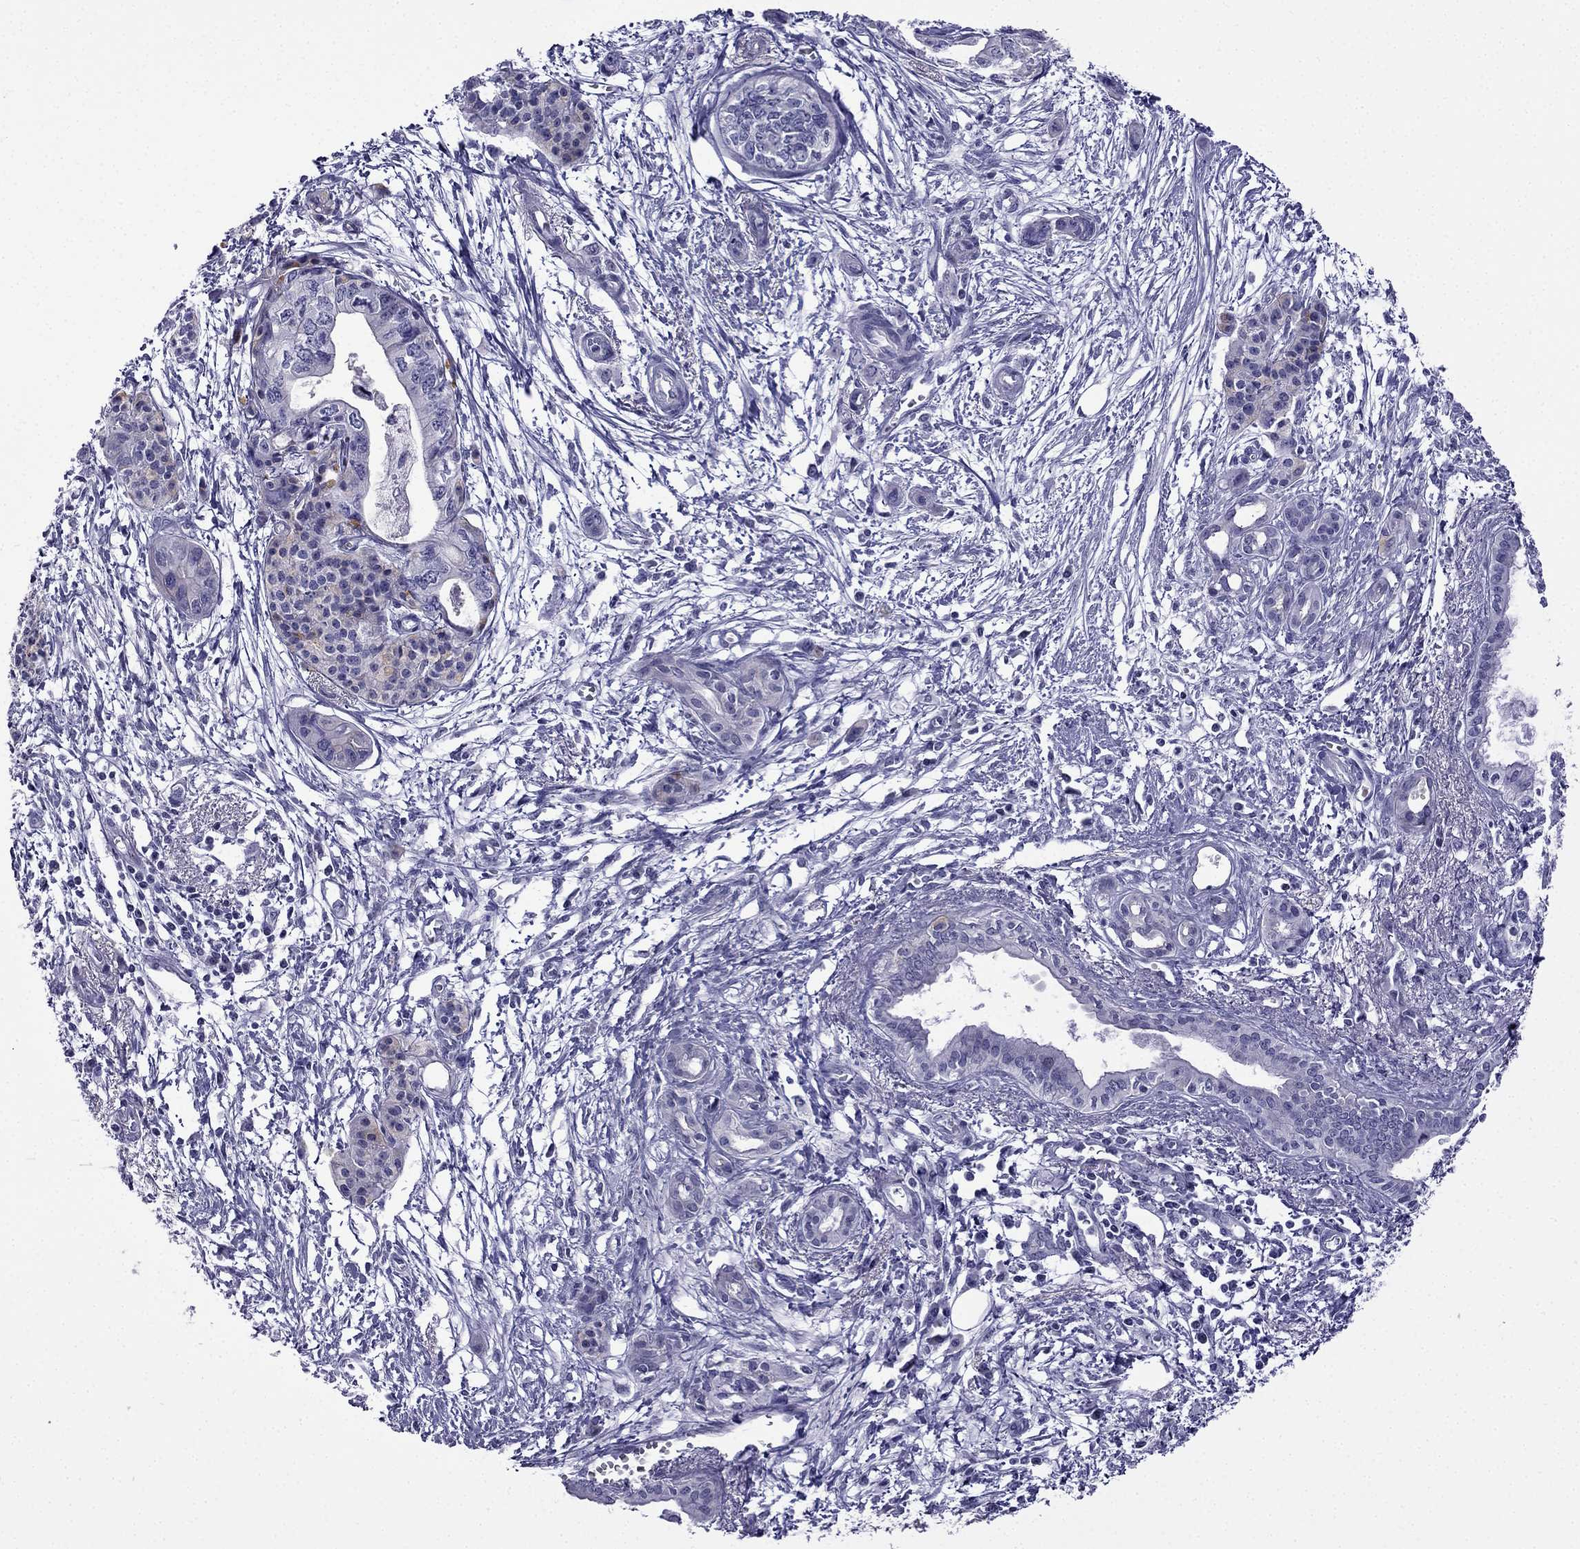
{"staining": {"intensity": "negative", "quantity": "none", "location": "none"}, "tissue": "pancreatic cancer", "cell_type": "Tumor cells", "image_type": "cancer", "snomed": [{"axis": "morphology", "description": "Adenocarcinoma, NOS"}, {"axis": "topography", "description": "Pancreas"}], "caption": "DAB (3,3'-diaminobenzidine) immunohistochemical staining of human pancreatic cancer (adenocarcinoma) displays no significant positivity in tumor cells. (DAB immunohistochemistry with hematoxylin counter stain).", "gene": "POM121L12", "patient": {"sex": "female", "age": 76}}